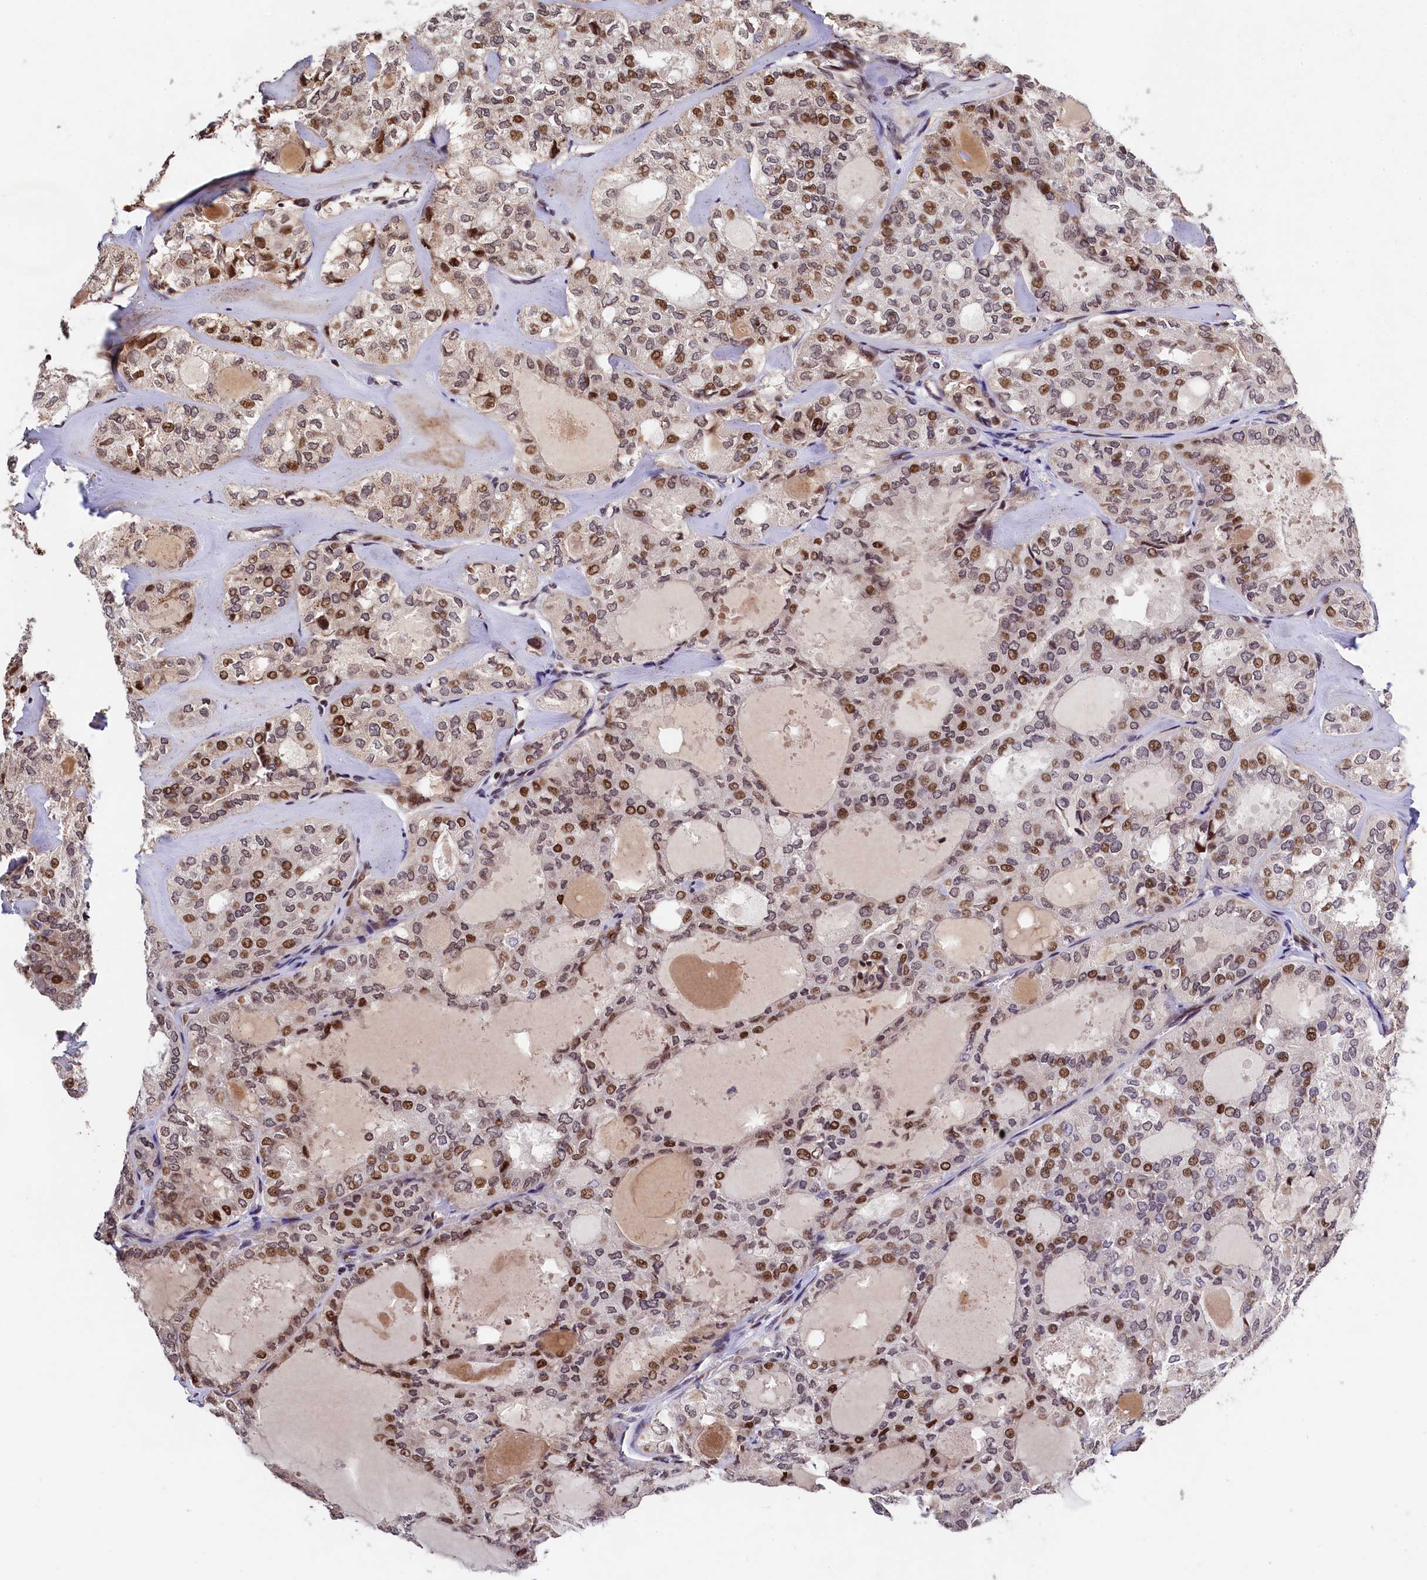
{"staining": {"intensity": "moderate", "quantity": ">75%", "location": "nuclear"}, "tissue": "thyroid cancer", "cell_type": "Tumor cells", "image_type": "cancer", "snomed": [{"axis": "morphology", "description": "Follicular adenoma carcinoma, NOS"}, {"axis": "topography", "description": "Thyroid gland"}], "caption": "A brown stain labels moderate nuclear positivity of a protein in human thyroid cancer tumor cells.", "gene": "FAM217B", "patient": {"sex": "male", "age": 75}}